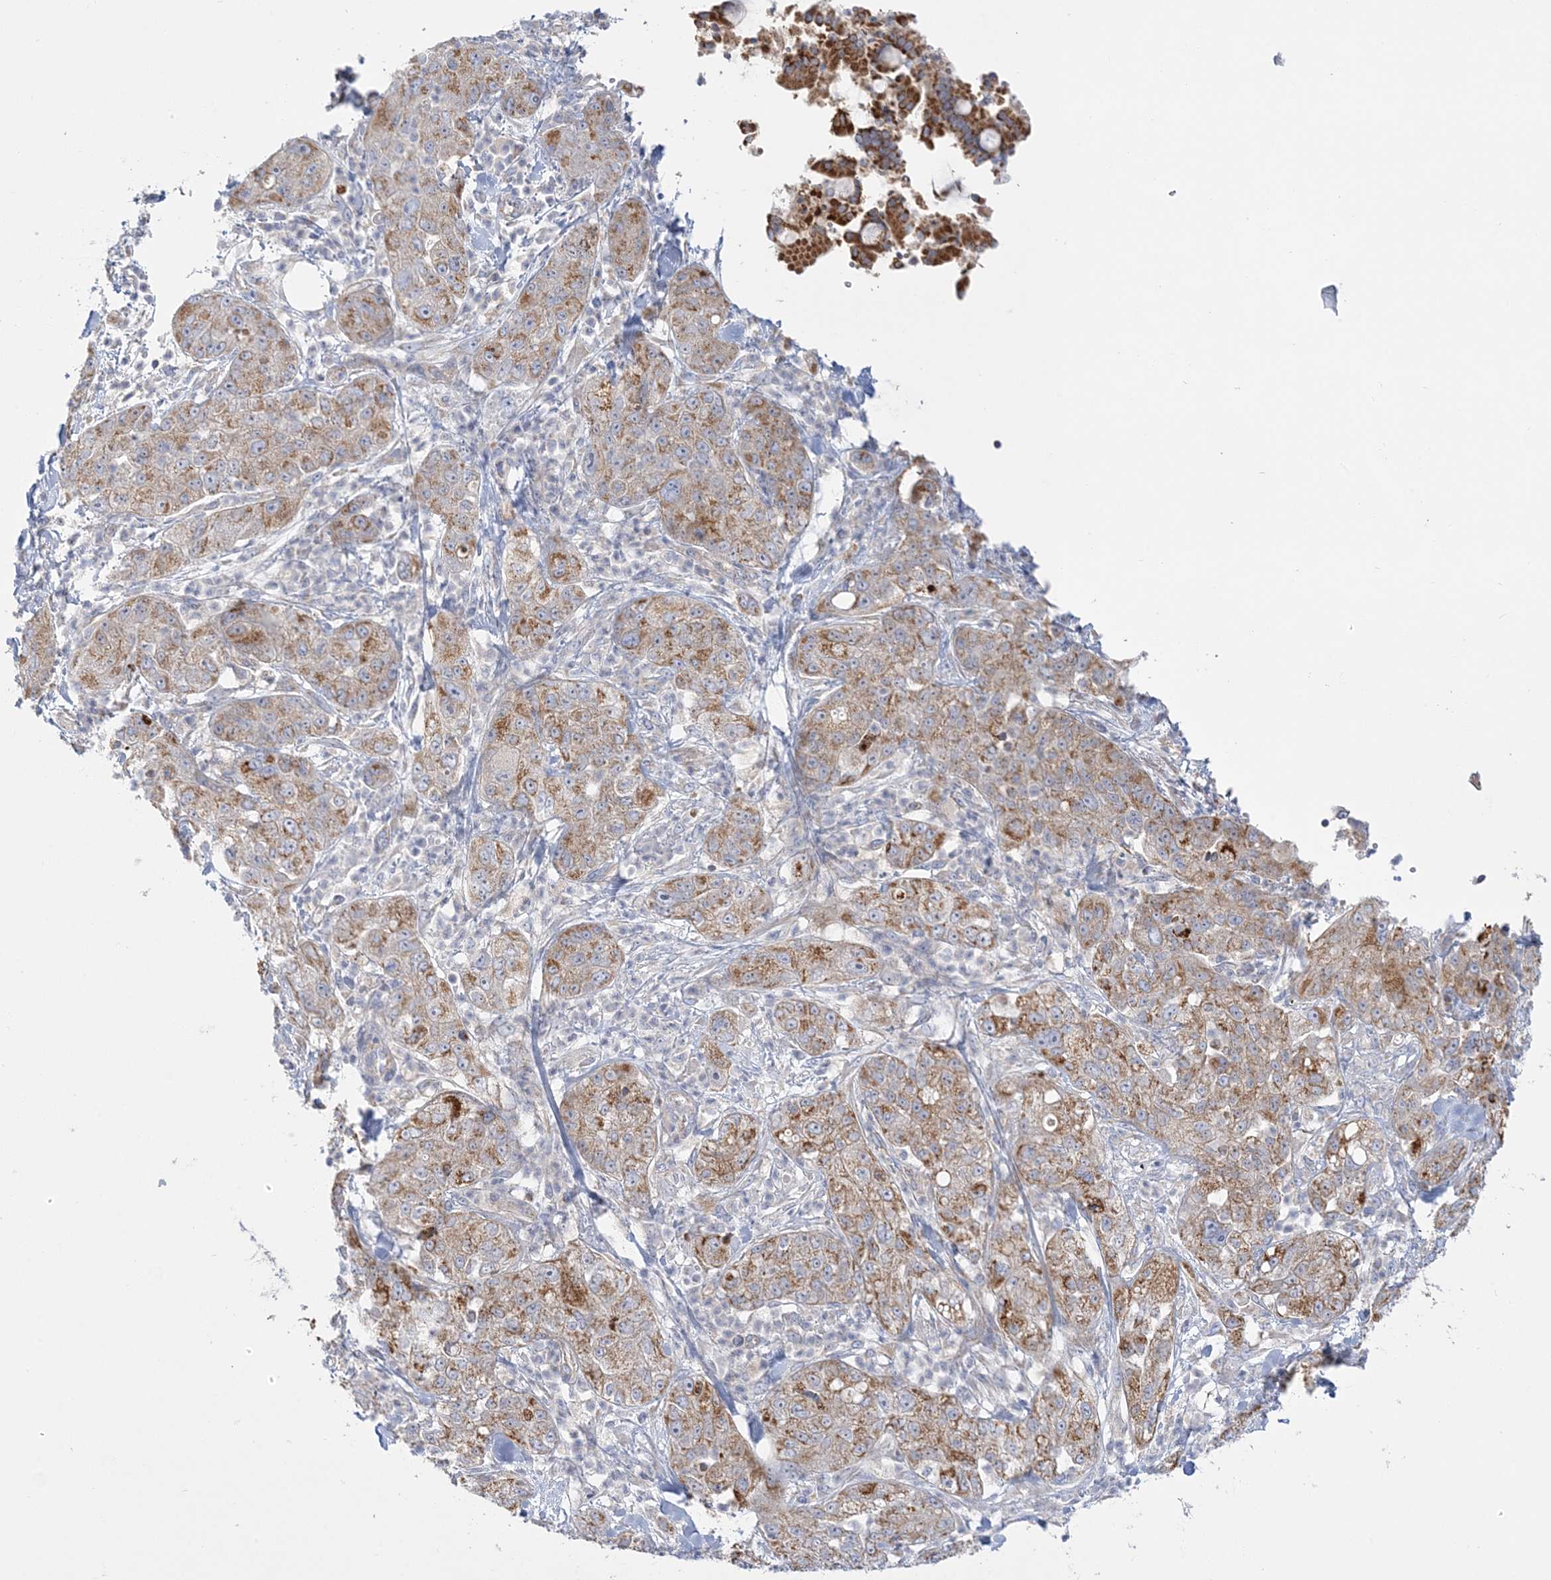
{"staining": {"intensity": "moderate", "quantity": ">75%", "location": "cytoplasmic/membranous"}, "tissue": "pancreatic cancer", "cell_type": "Tumor cells", "image_type": "cancer", "snomed": [{"axis": "morphology", "description": "Adenocarcinoma, NOS"}, {"axis": "topography", "description": "Pancreas"}], "caption": "Protein expression analysis of pancreatic cancer reveals moderate cytoplasmic/membranous positivity in about >75% of tumor cells.", "gene": "TBC1D14", "patient": {"sex": "female", "age": 78}}